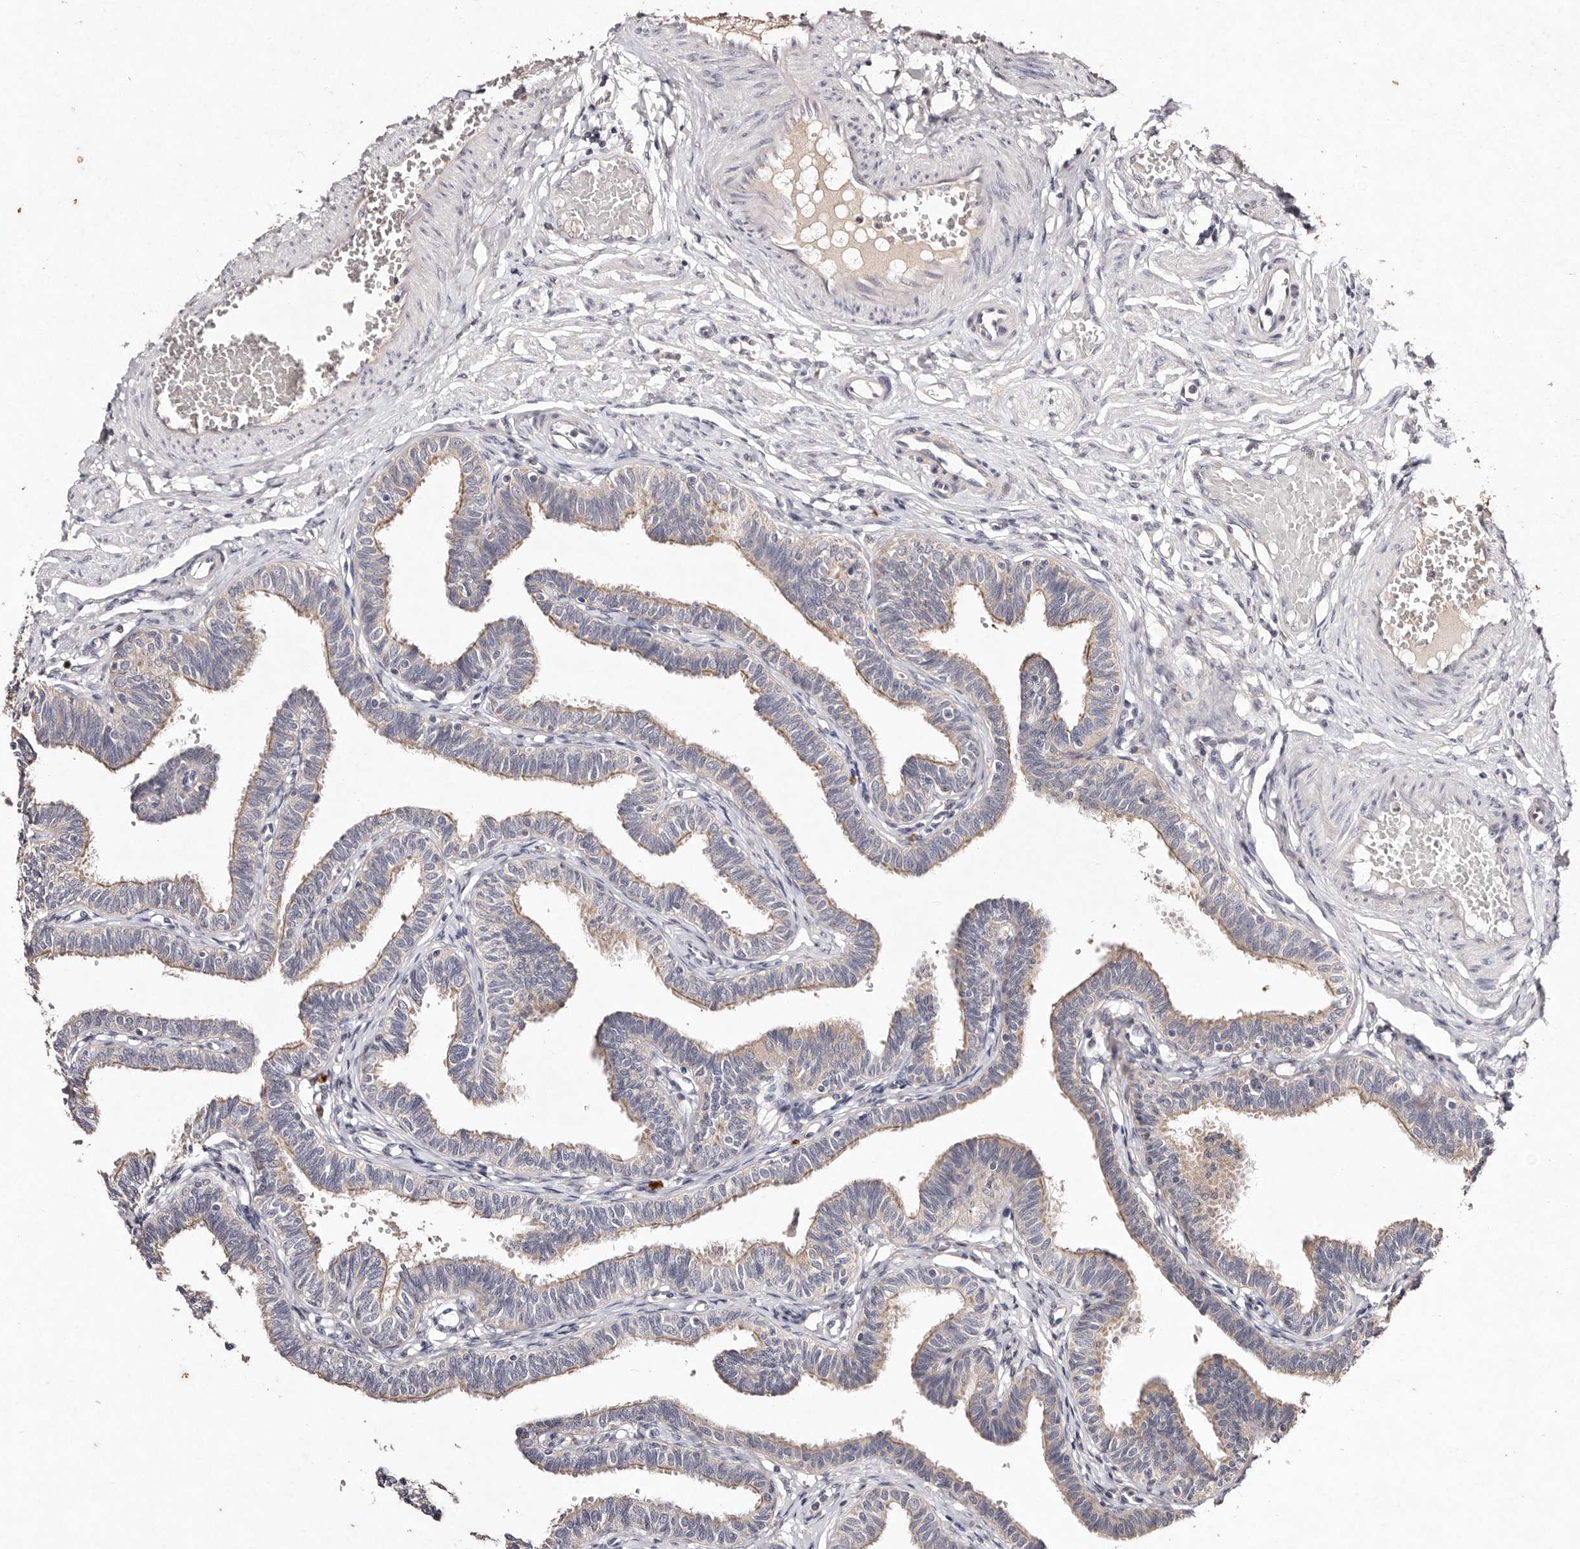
{"staining": {"intensity": "weak", "quantity": "25%-75%", "location": "cytoplasmic/membranous"}, "tissue": "fallopian tube", "cell_type": "Glandular cells", "image_type": "normal", "snomed": [{"axis": "morphology", "description": "Normal tissue, NOS"}, {"axis": "topography", "description": "Fallopian tube"}, {"axis": "topography", "description": "Ovary"}], "caption": "Immunohistochemical staining of unremarkable human fallopian tube exhibits 25%-75% levels of weak cytoplasmic/membranous protein positivity in about 25%-75% of glandular cells. (brown staining indicates protein expression, while blue staining denotes nuclei).", "gene": "TSC2", "patient": {"sex": "female", "age": 23}}